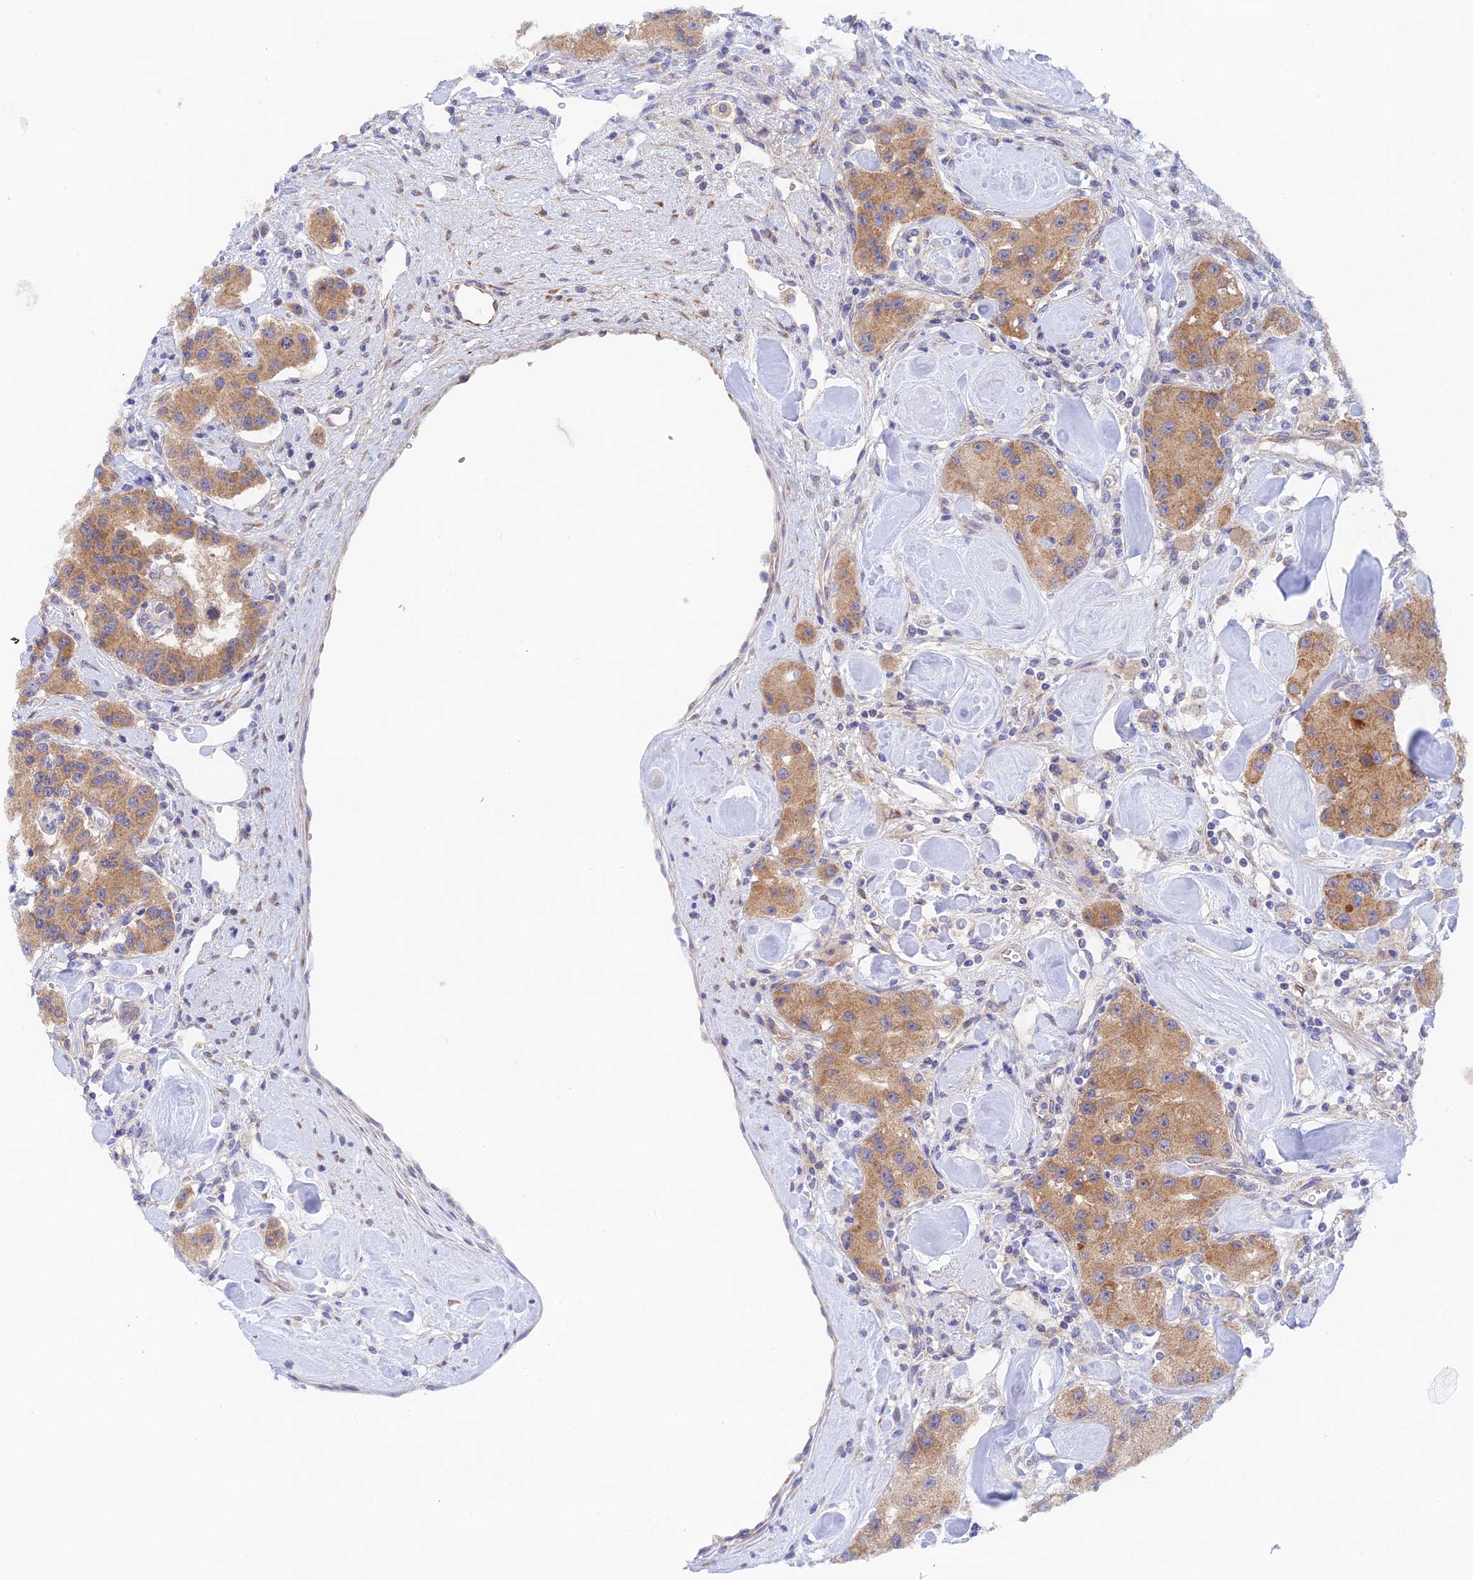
{"staining": {"intensity": "moderate", "quantity": ">75%", "location": "cytoplasmic/membranous"}, "tissue": "carcinoid", "cell_type": "Tumor cells", "image_type": "cancer", "snomed": [{"axis": "morphology", "description": "Carcinoid, malignant, NOS"}, {"axis": "topography", "description": "Pancreas"}], "caption": "Immunohistochemistry (IHC) of human malignant carcinoid displays medium levels of moderate cytoplasmic/membranous positivity in about >75% of tumor cells. (DAB IHC with brightfield microscopy, high magnification).", "gene": "RANBP6", "patient": {"sex": "male", "age": 41}}